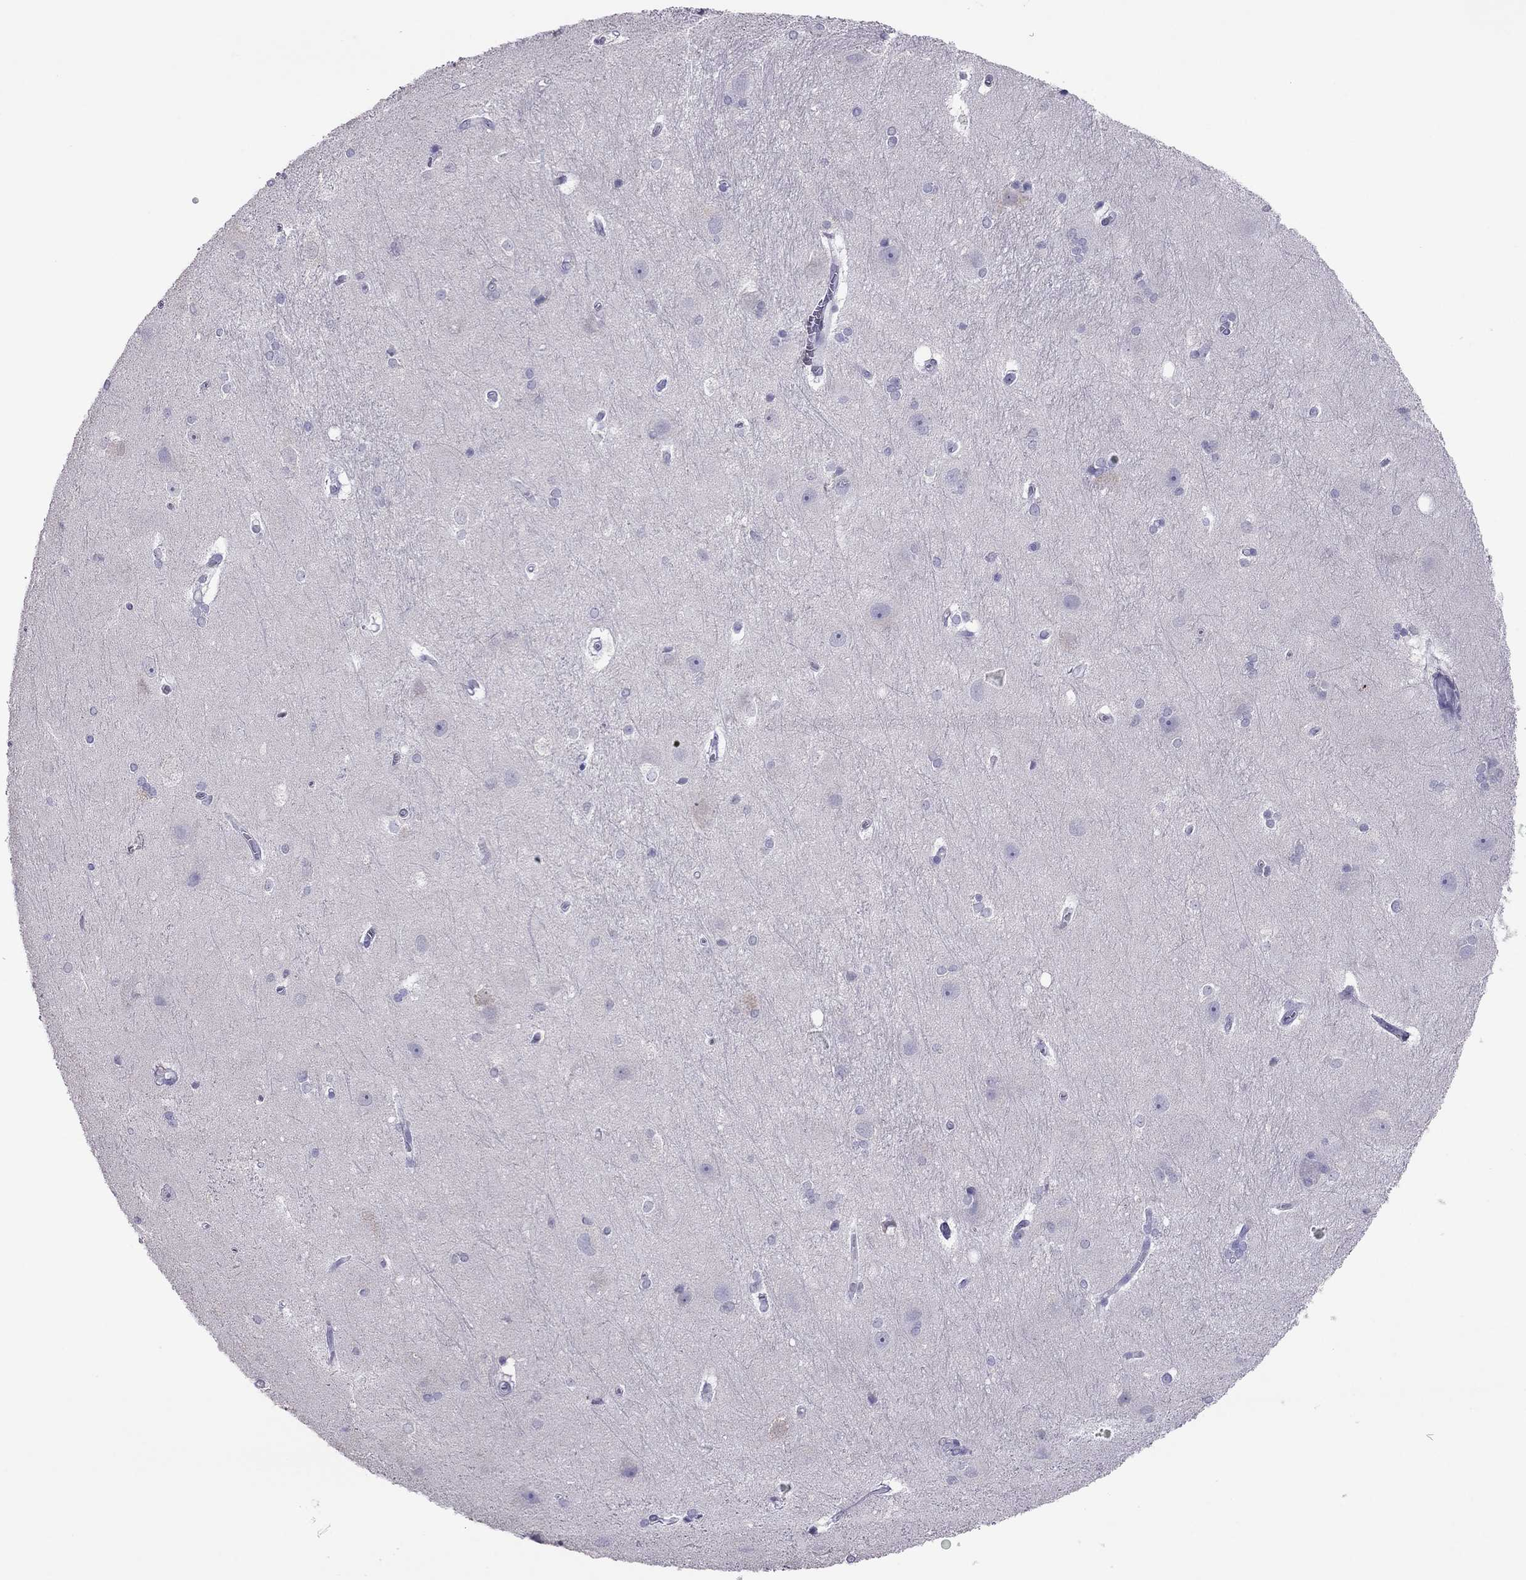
{"staining": {"intensity": "negative", "quantity": "none", "location": "none"}, "tissue": "hippocampus", "cell_type": "Glial cells", "image_type": "normal", "snomed": [{"axis": "morphology", "description": "Normal tissue, NOS"}, {"axis": "topography", "description": "Cerebral cortex"}, {"axis": "topography", "description": "Hippocampus"}], "caption": "Hippocampus was stained to show a protein in brown. There is no significant staining in glial cells.", "gene": "RGS8", "patient": {"sex": "female", "age": 19}}